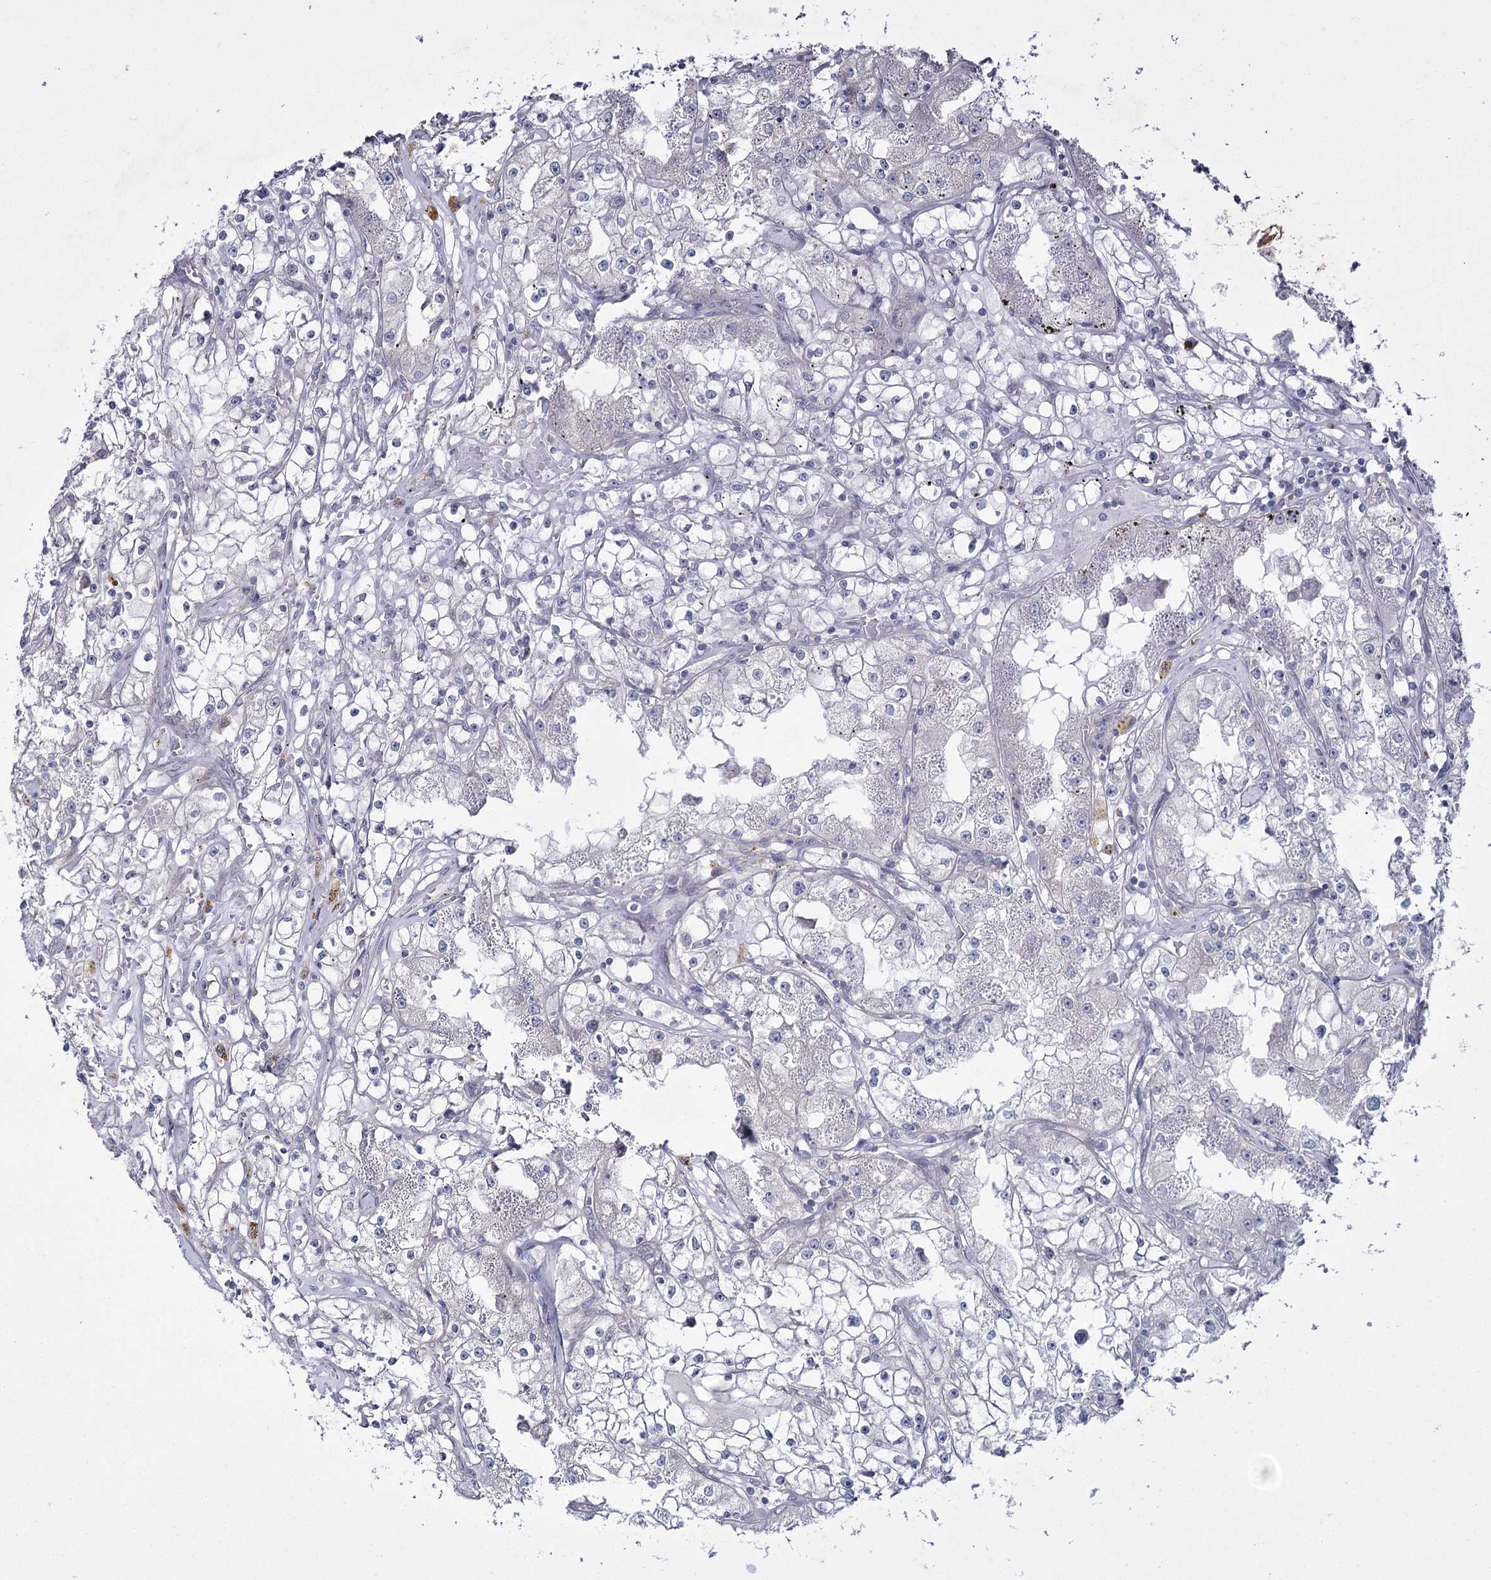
{"staining": {"intensity": "negative", "quantity": "none", "location": "none"}, "tissue": "renal cancer", "cell_type": "Tumor cells", "image_type": "cancer", "snomed": [{"axis": "morphology", "description": "Adenocarcinoma, NOS"}, {"axis": "topography", "description": "Kidney"}], "caption": "IHC of adenocarcinoma (renal) shows no expression in tumor cells.", "gene": "SH3TC1", "patient": {"sex": "male", "age": 56}}